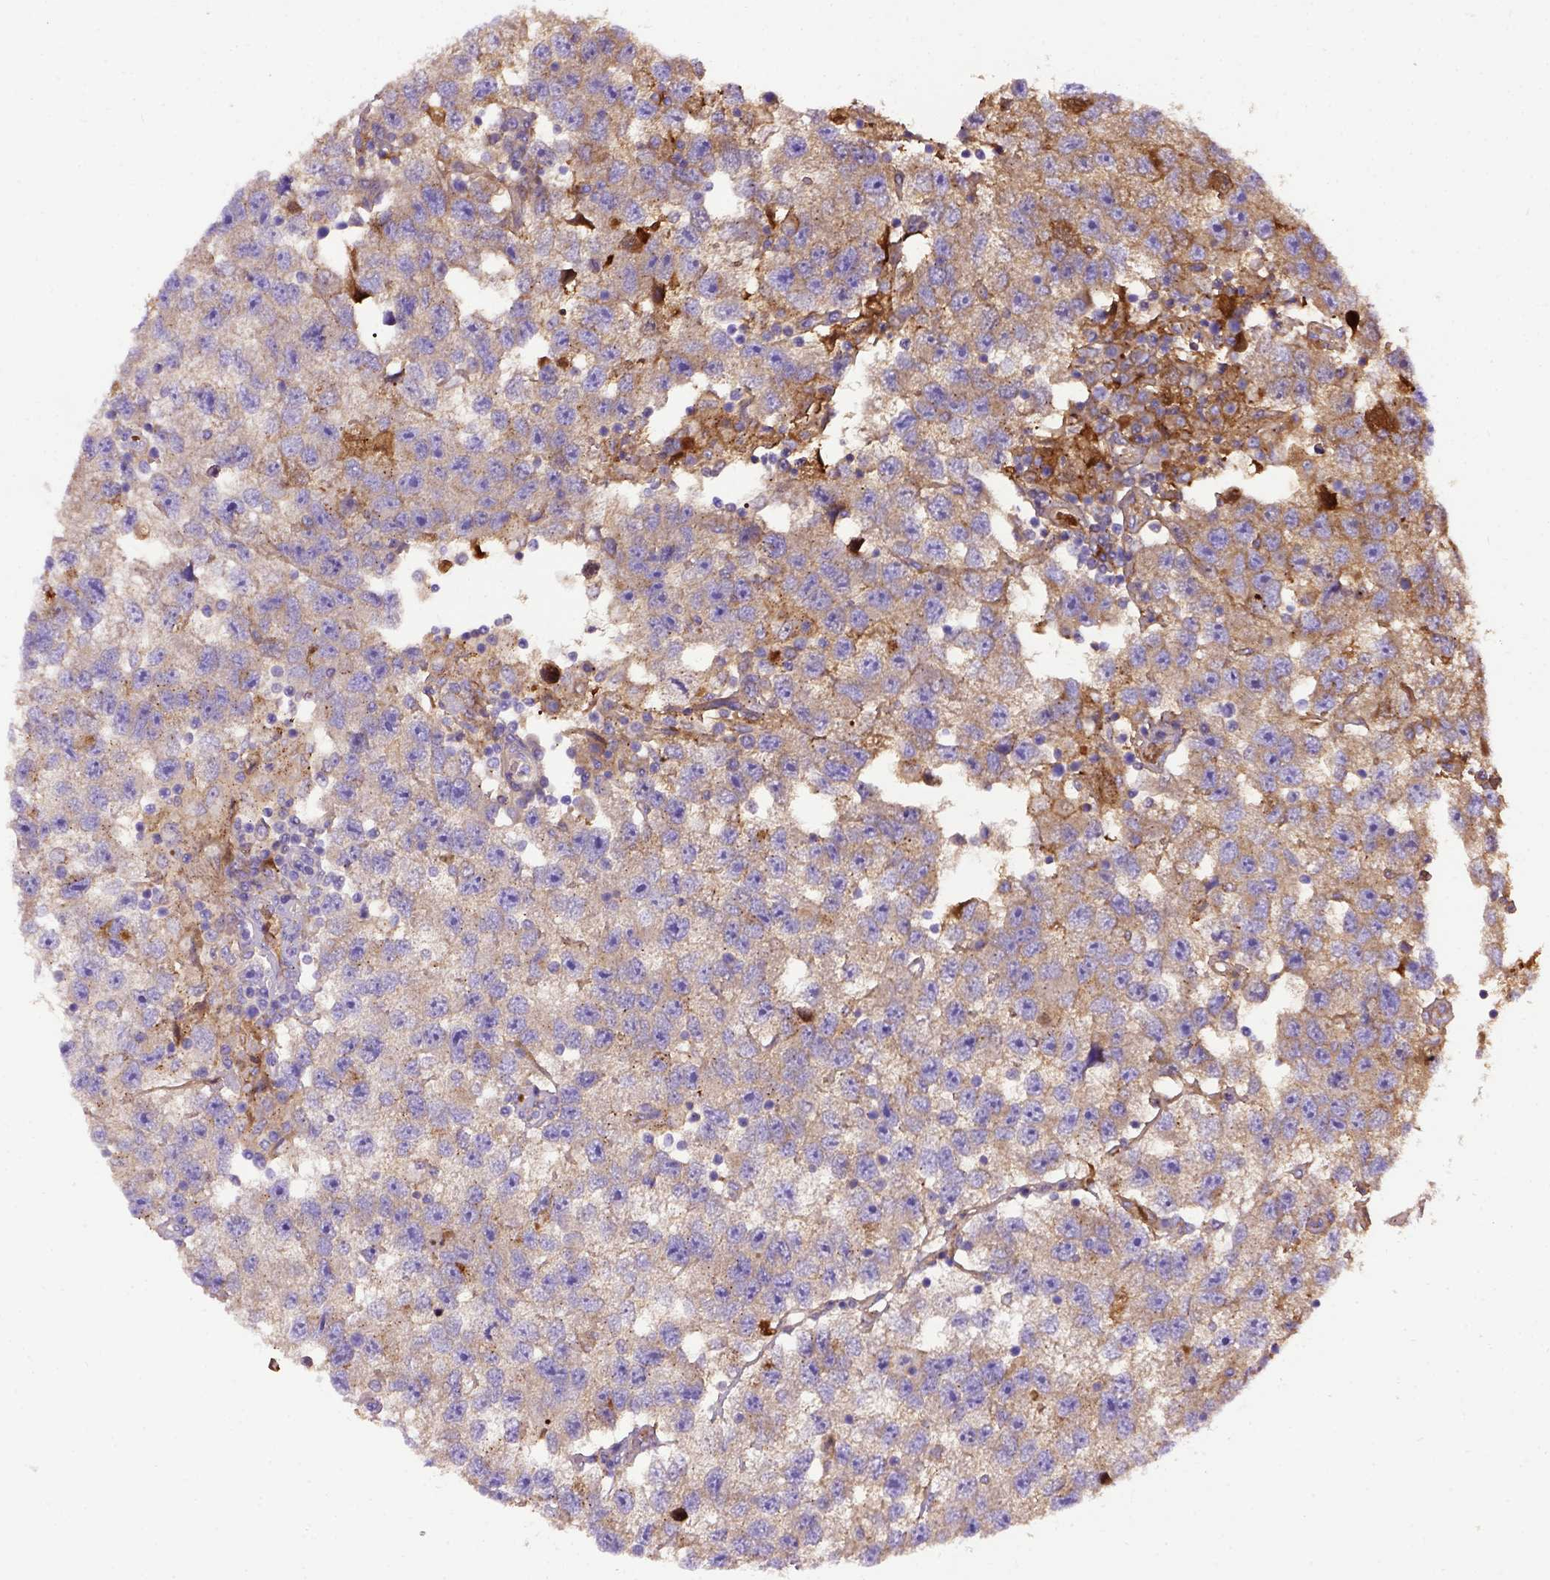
{"staining": {"intensity": "negative", "quantity": "none", "location": "none"}, "tissue": "testis cancer", "cell_type": "Tumor cells", "image_type": "cancer", "snomed": [{"axis": "morphology", "description": "Seminoma, NOS"}, {"axis": "topography", "description": "Testis"}], "caption": "A photomicrograph of testis cancer stained for a protein demonstrates no brown staining in tumor cells.", "gene": "ADAM12", "patient": {"sex": "male", "age": 26}}